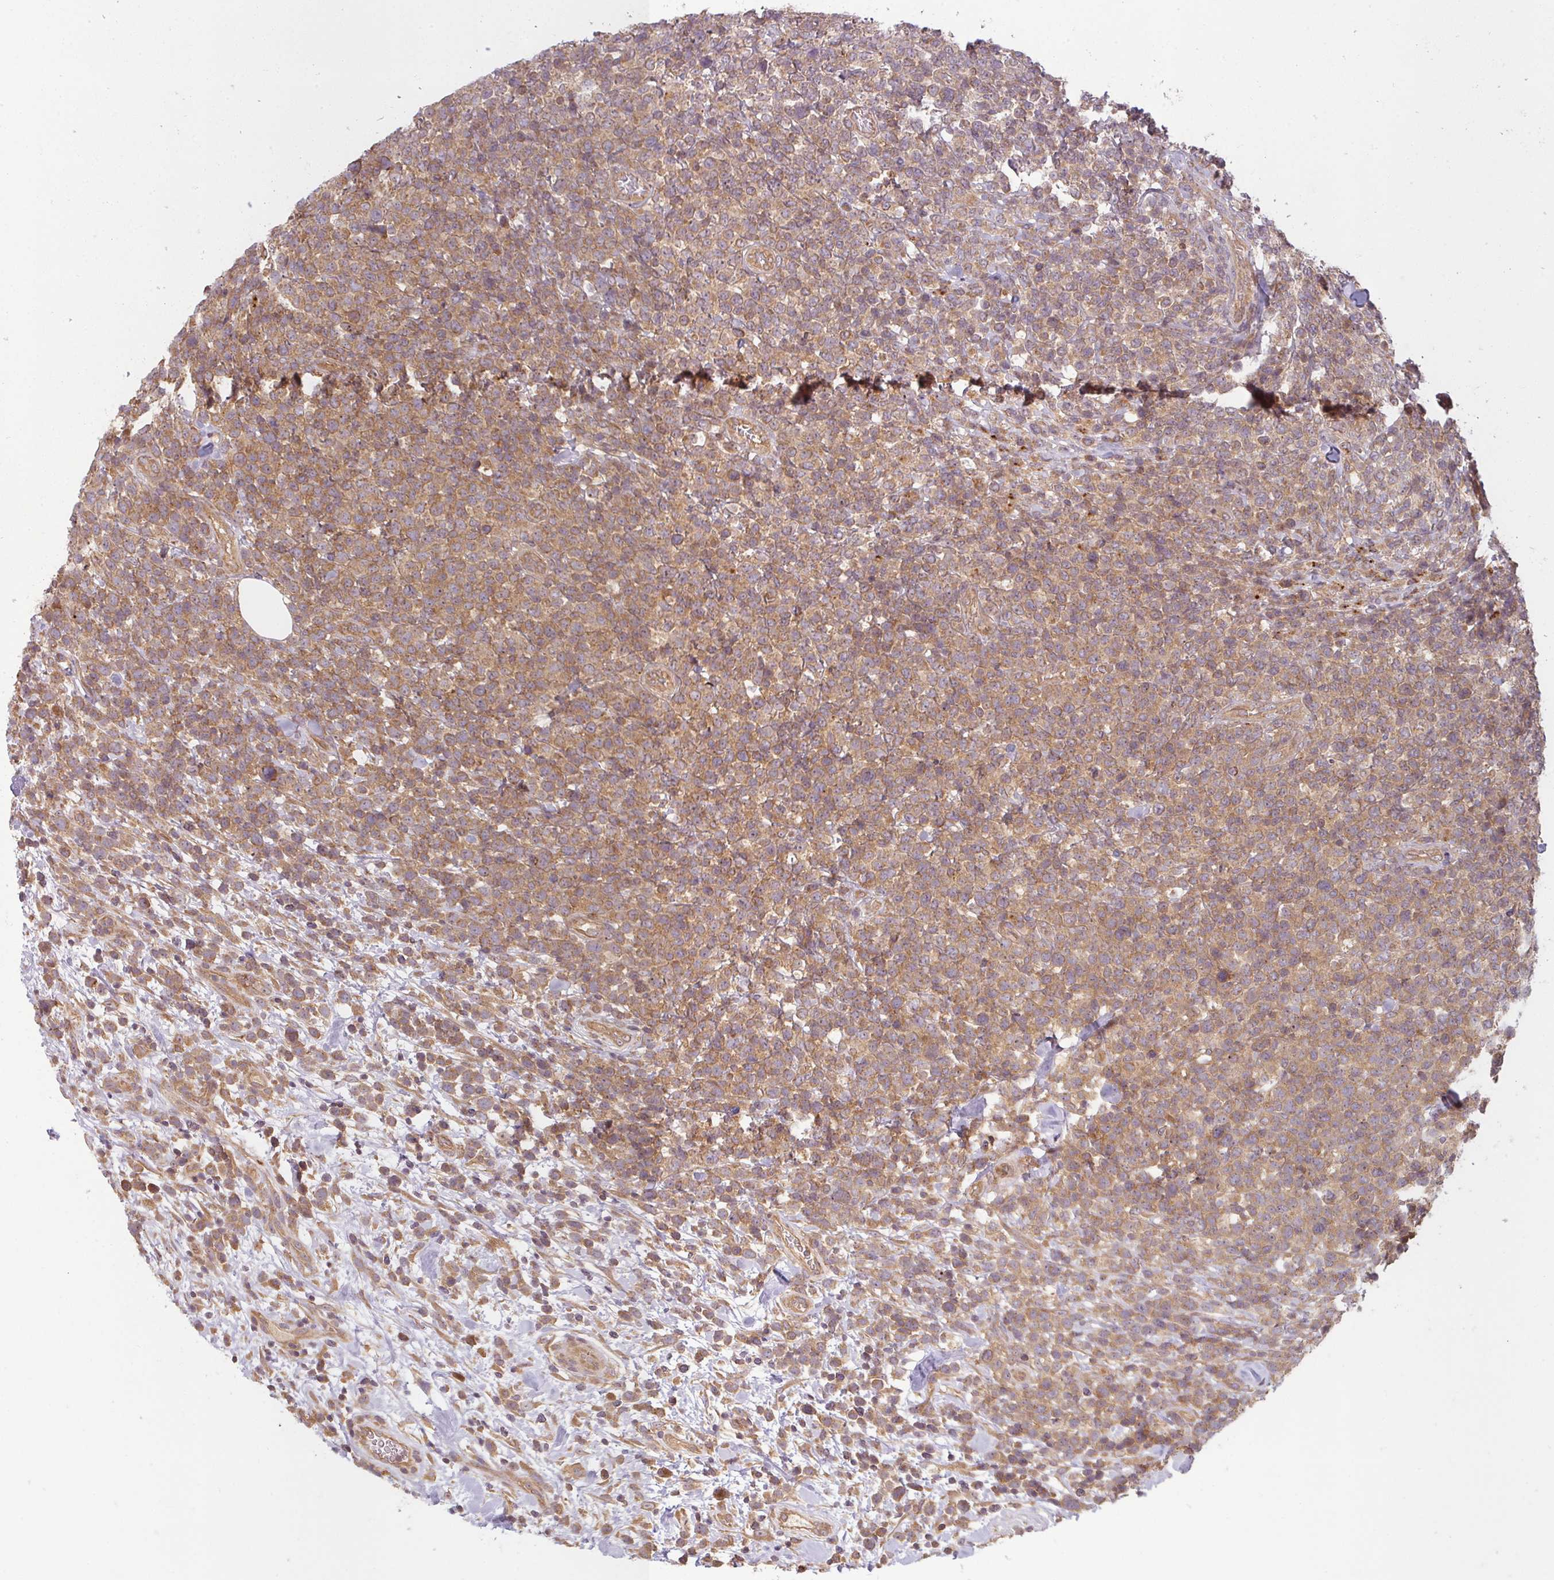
{"staining": {"intensity": "moderate", "quantity": ">75%", "location": "cytoplasmic/membranous"}, "tissue": "lymphoma", "cell_type": "Tumor cells", "image_type": "cancer", "snomed": [{"axis": "morphology", "description": "Malignant lymphoma, non-Hodgkin's type, High grade"}, {"axis": "topography", "description": "Soft tissue"}], "caption": "Immunohistochemistry image of neoplastic tissue: human malignant lymphoma, non-Hodgkin's type (high-grade) stained using immunohistochemistry exhibits medium levels of moderate protein expression localized specifically in the cytoplasmic/membranous of tumor cells, appearing as a cytoplasmic/membranous brown color.", "gene": "RNF31", "patient": {"sex": "female", "age": 56}}